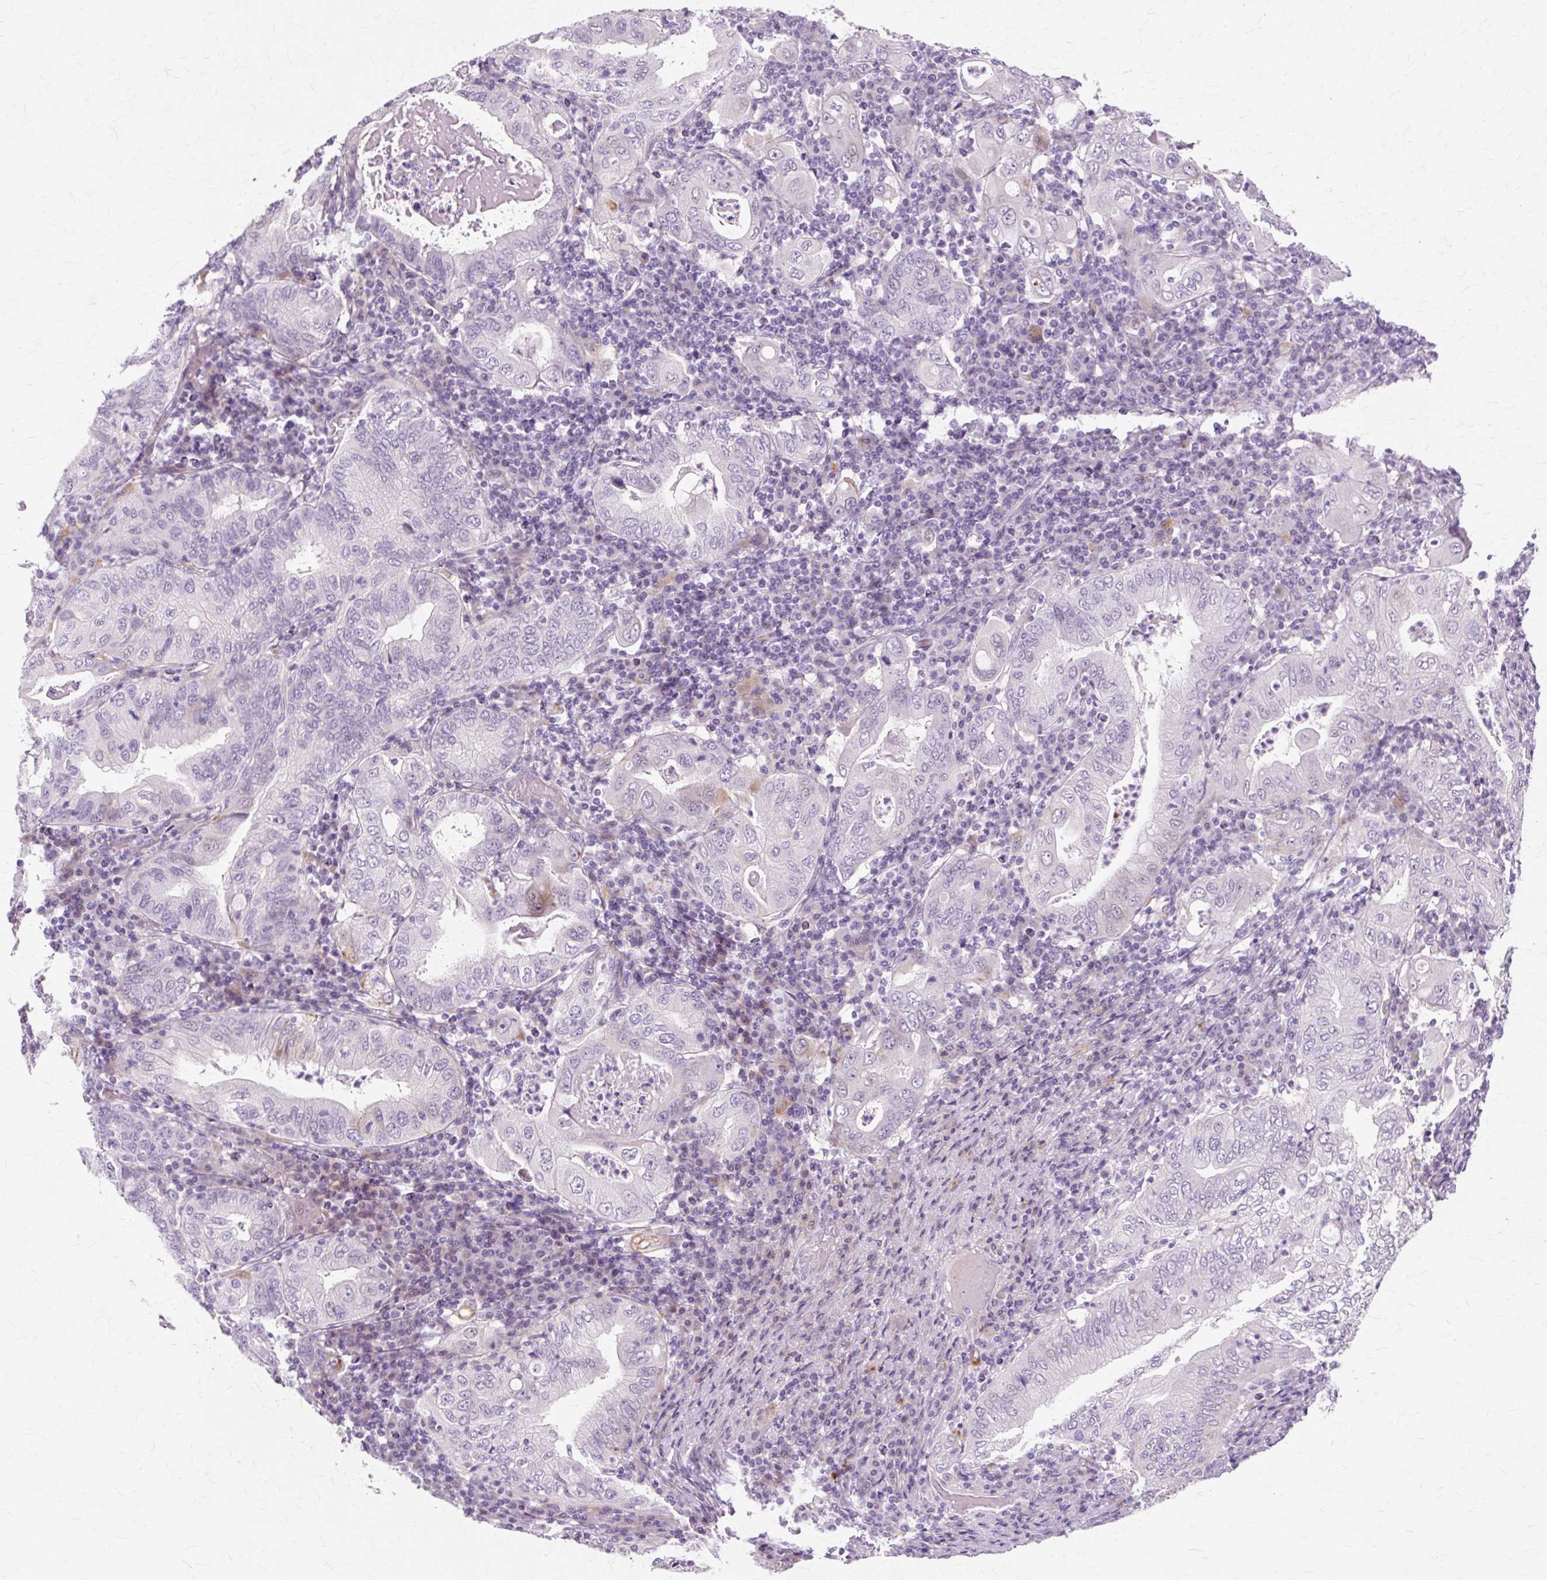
{"staining": {"intensity": "negative", "quantity": "none", "location": "none"}, "tissue": "stomach cancer", "cell_type": "Tumor cells", "image_type": "cancer", "snomed": [{"axis": "morphology", "description": "Normal tissue, NOS"}, {"axis": "morphology", "description": "Adenocarcinoma, NOS"}, {"axis": "topography", "description": "Esophagus"}, {"axis": "topography", "description": "Stomach, upper"}, {"axis": "topography", "description": "Peripheral nerve tissue"}], "caption": "Immunohistochemical staining of stomach cancer (adenocarcinoma) reveals no significant staining in tumor cells.", "gene": "IRX2", "patient": {"sex": "male", "age": 62}}